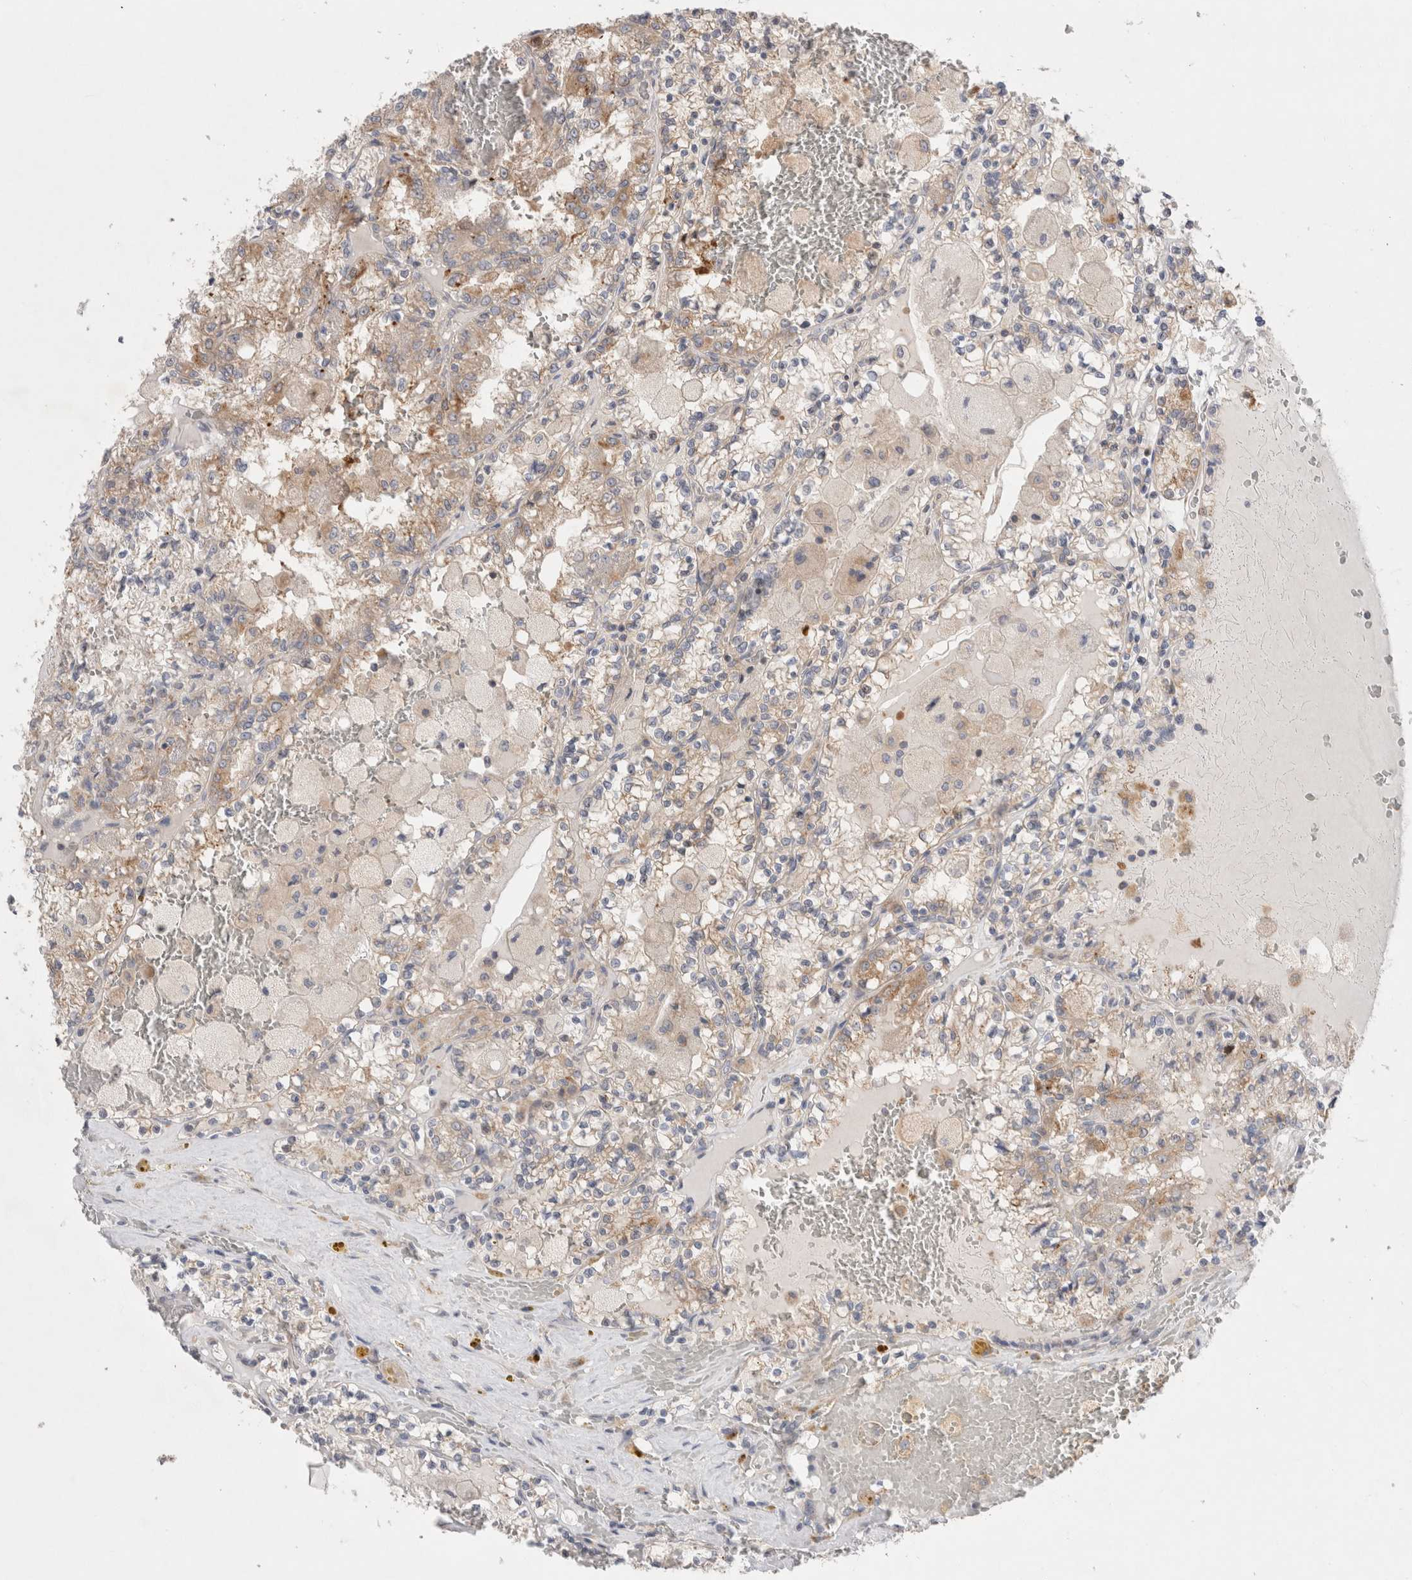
{"staining": {"intensity": "weak", "quantity": "25%-75%", "location": "cytoplasmic/membranous"}, "tissue": "renal cancer", "cell_type": "Tumor cells", "image_type": "cancer", "snomed": [{"axis": "morphology", "description": "Adenocarcinoma, NOS"}, {"axis": "topography", "description": "Kidney"}], "caption": "Immunohistochemistry (IHC) of adenocarcinoma (renal) exhibits low levels of weak cytoplasmic/membranous expression in about 25%-75% of tumor cells. Immunohistochemistry (IHC) stains the protein in brown and the nuclei are stained blue.", "gene": "TBC1D16", "patient": {"sex": "female", "age": 56}}